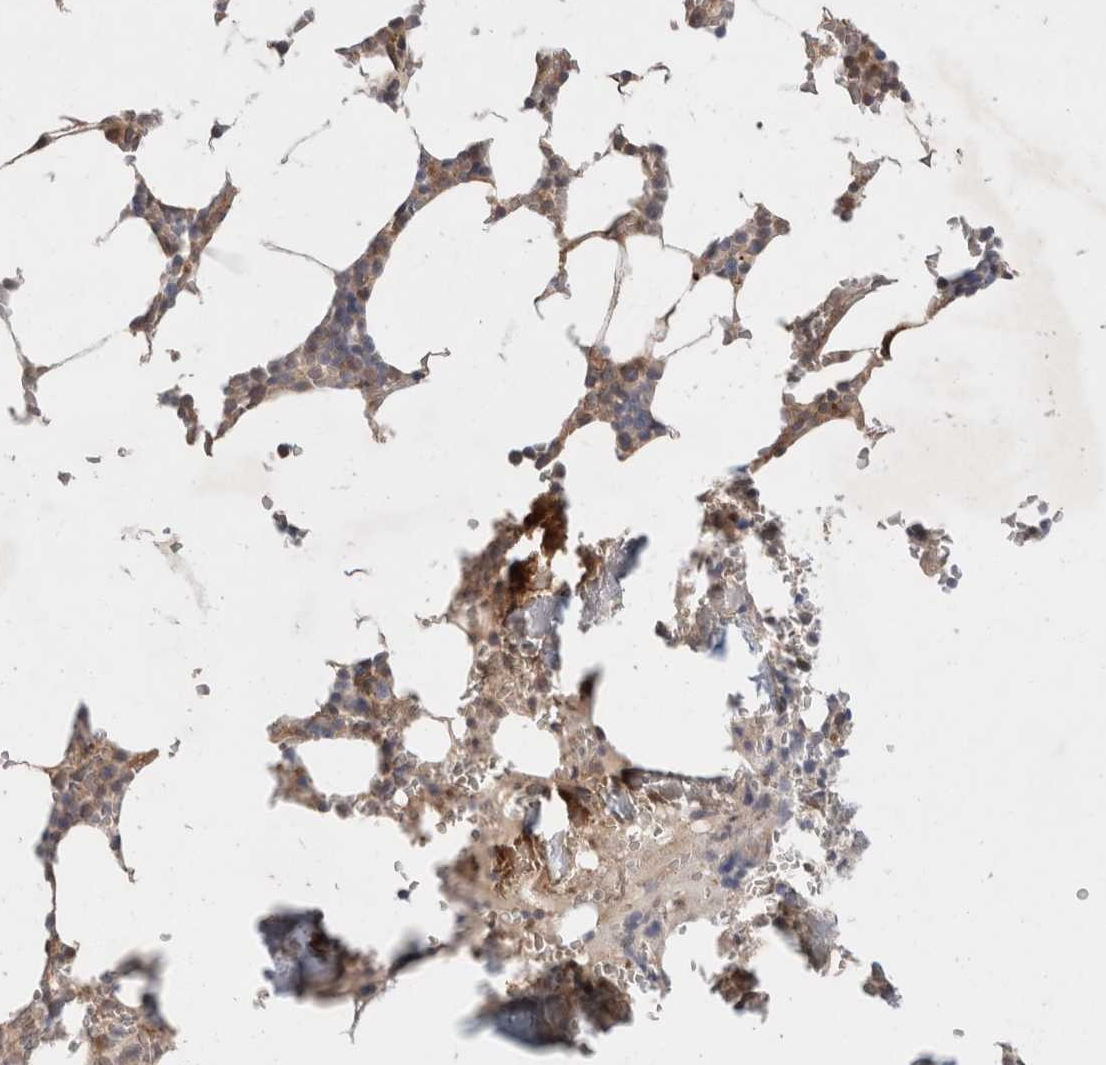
{"staining": {"intensity": "moderate", "quantity": "<25%", "location": "cytoplasmic/membranous"}, "tissue": "bone marrow", "cell_type": "Hematopoietic cells", "image_type": "normal", "snomed": [{"axis": "morphology", "description": "Normal tissue, NOS"}, {"axis": "topography", "description": "Bone marrow"}], "caption": "Immunohistochemistry (IHC) image of unremarkable bone marrow: human bone marrow stained using immunohistochemistry (IHC) reveals low levels of moderate protein expression localized specifically in the cytoplasmic/membranous of hematopoietic cells, appearing as a cytoplasmic/membranous brown color.", "gene": "HROB", "patient": {"sex": "male", "age": 70}}